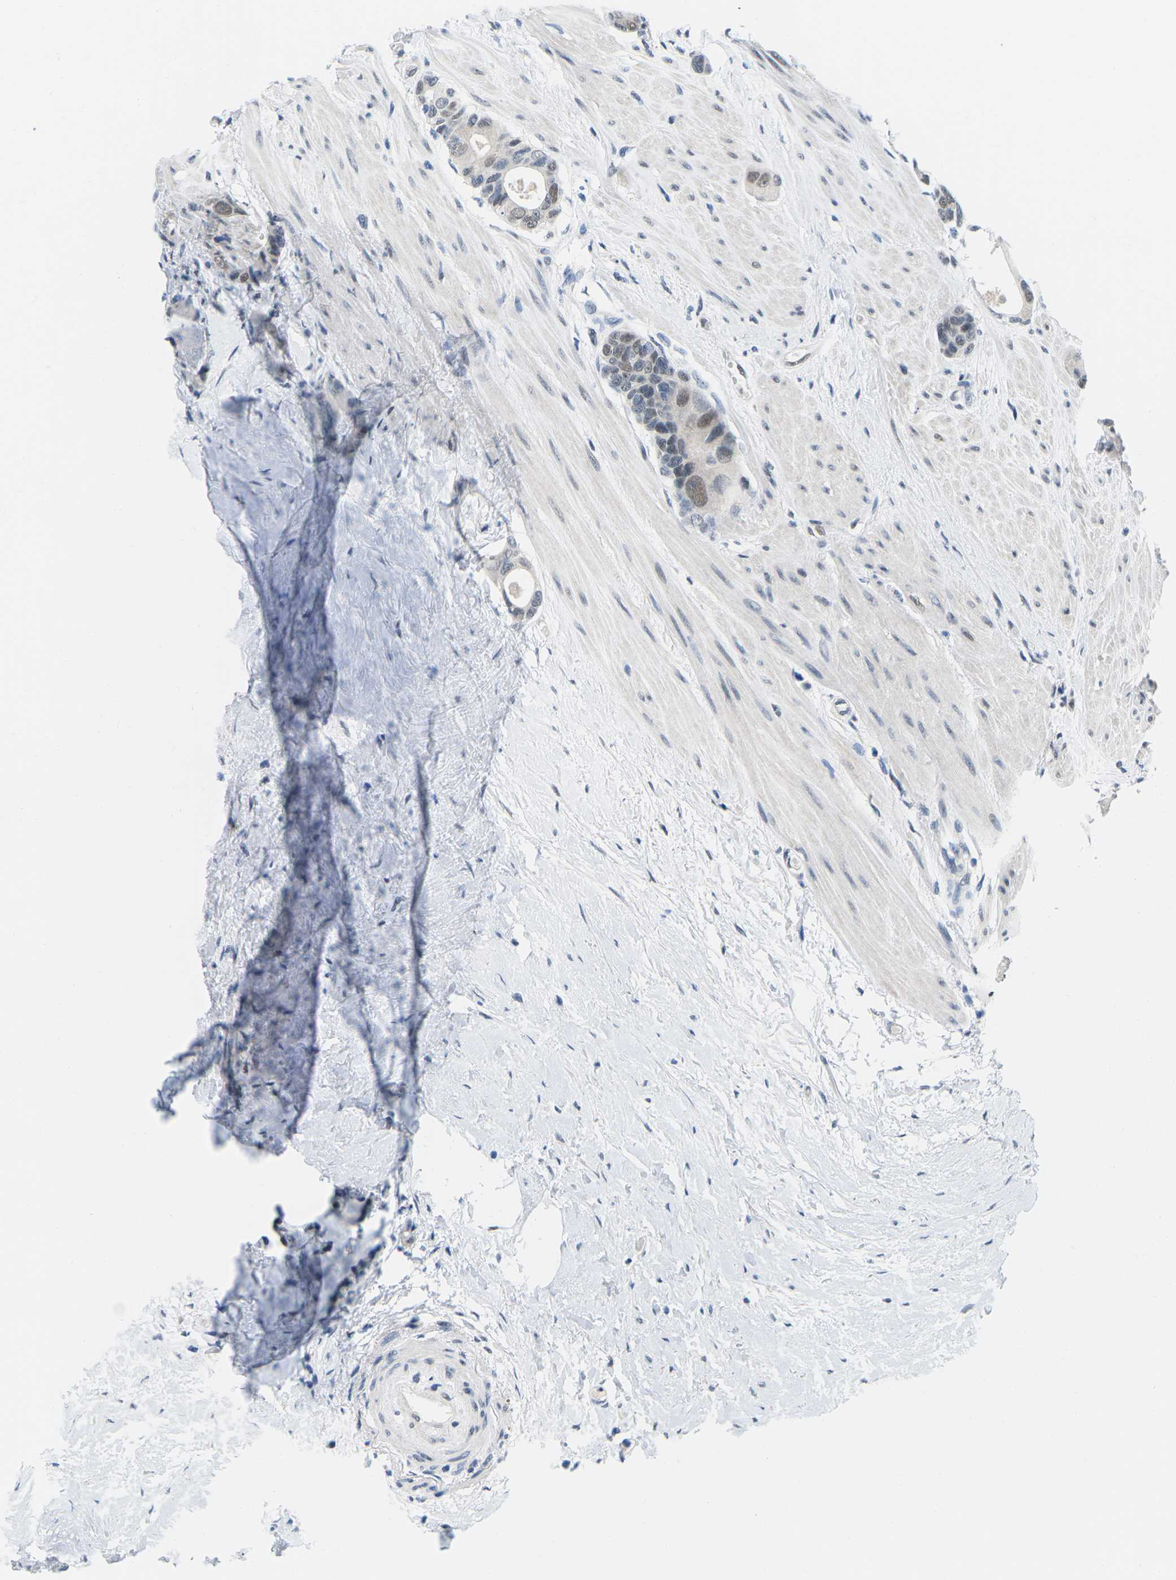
{"staining": {"intensity": "moderate", "quantity": "25%-75%", "location": "nuclear"}, "tissue": "colorectal cancer", "cell_type": "Tumor cells", "image_type": "cancer", "snomed": [{"axis": "morphology", "description": "Adenocarcinoma, NOS"}, {"axis": "topography", "description": "Rectum"}], "caption": "Colorectal cancer (adenocarcinoma) stained with a brown dye exhibits moderate nuclear positive positivity in about 25%-75% of tumor cells.", "gene": "UBA7", "patient": {"sex": "male", "age": 51}}